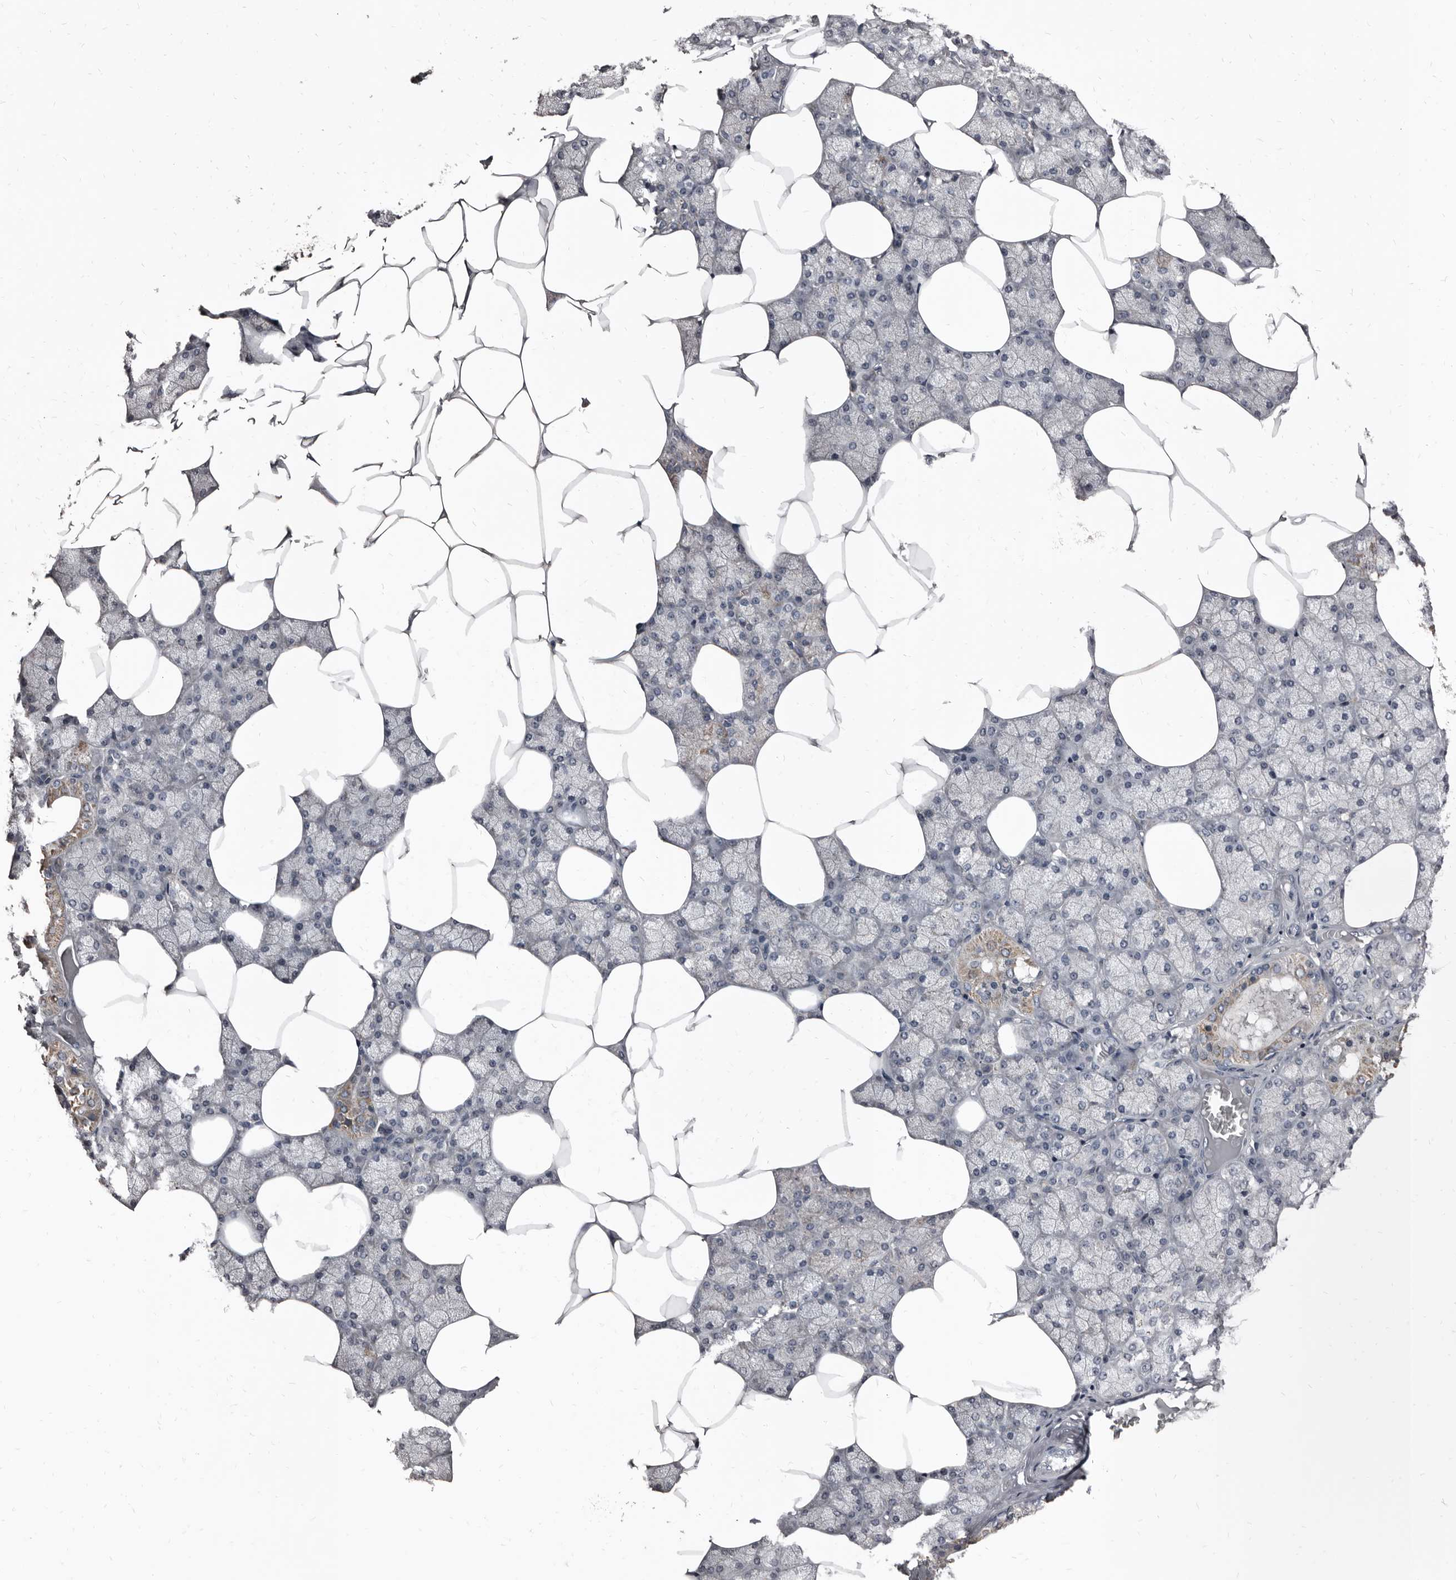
{"staining": {"intensity": "moderate", "quantity": "<25%", "location": "cytoplasmic/membranous"}, "tissue": "salivary gland", "cell_type": "Glandular cells", "image_type": "normal", "snomed": [{"axis": "morphology", "description": "Normal tissue, NOS"}, {"axis": "topography", "description": "Salivary gland"}], "caption": "Glandular cells demonstrate moderate cytoplasmic/membranous expression in approximately <25% of cells in unremarkable salivary gland. (DAB IHC, brown staining for protein, blue staining for nuclei).", "gene": "GREB1", "patient": {"sex": "male", "age": 62}}